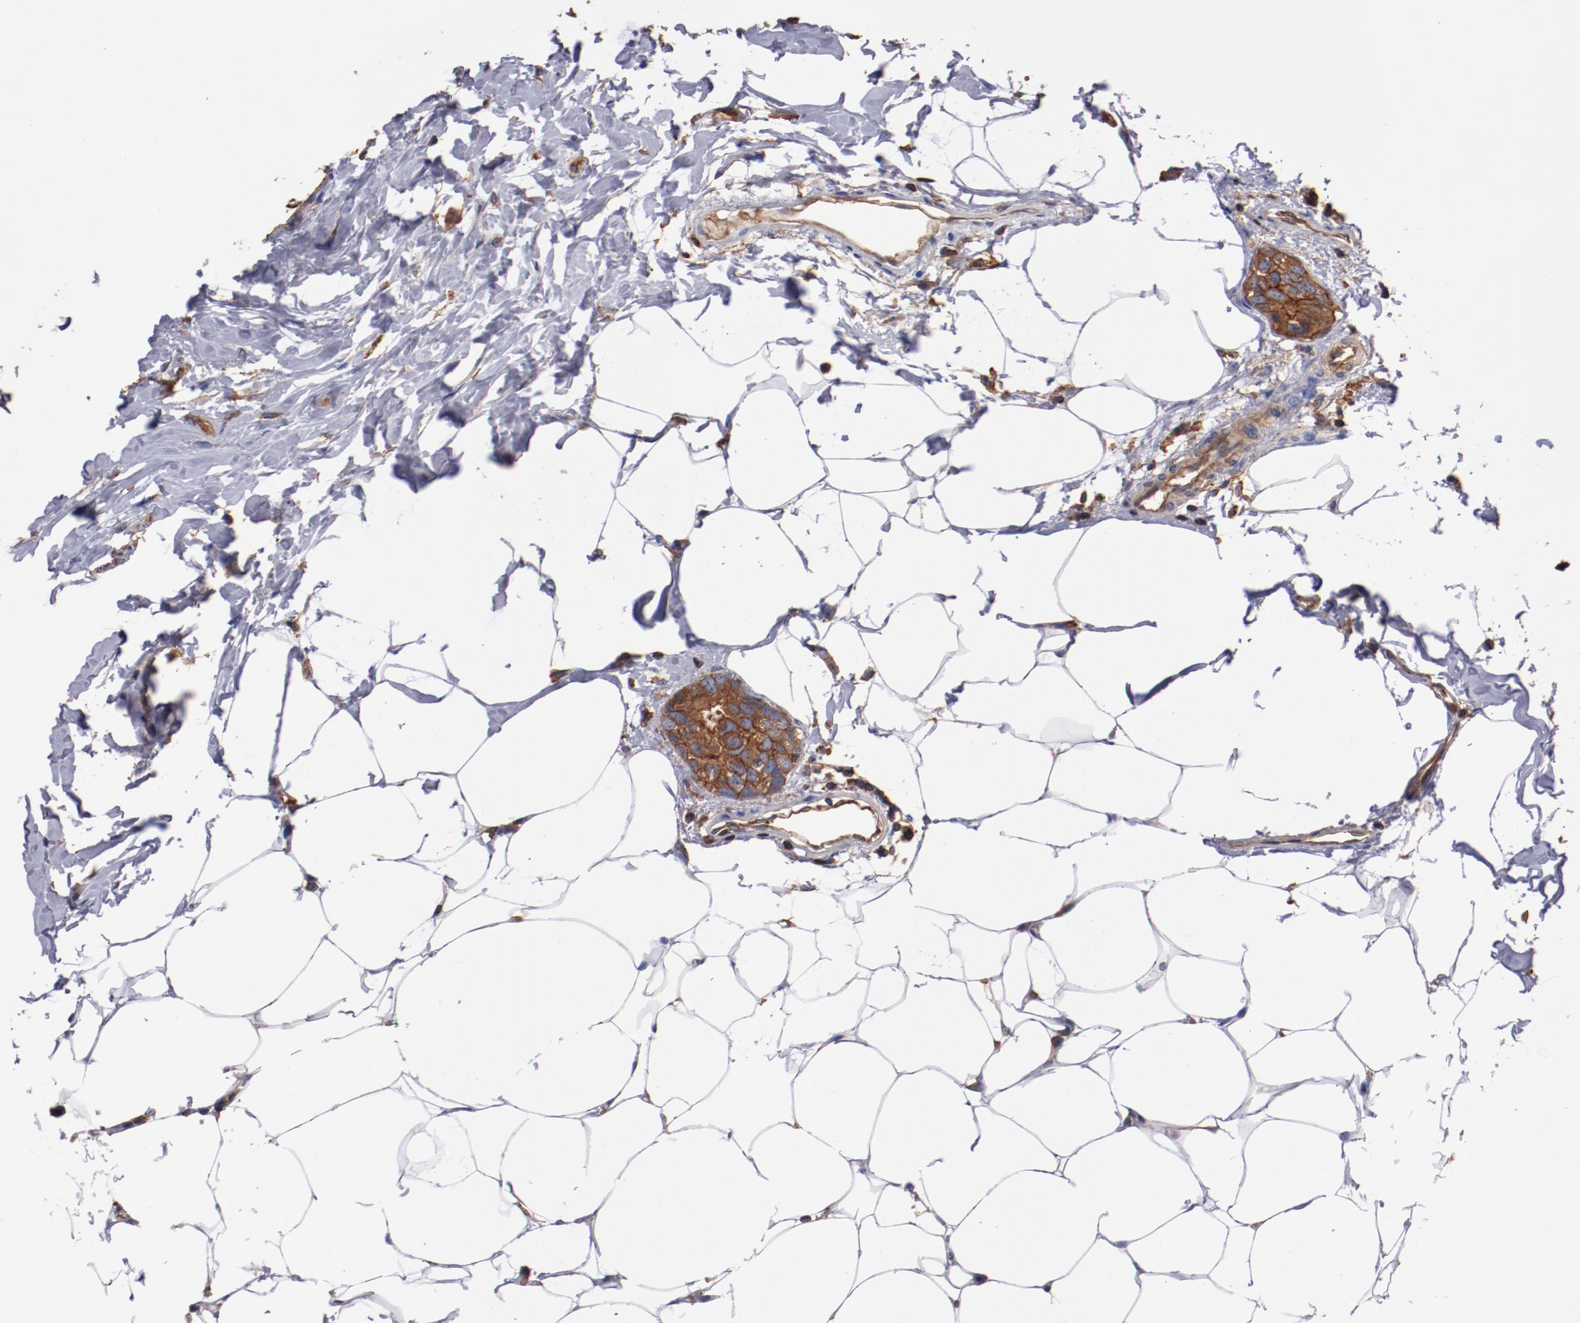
{"staining": {"intensity": "strong", "quantity": ">75%", "location": "cytoplasmic/membranous"}, "tissue": "breast cancer", "cell_type": "Tumor cells", "image_type": "cancer", "snomed": [{"axis": "morphology", "description": "Normal tissue, NOS"}, {"axis": "morphology", "description": "Duct carcinoma"}, {"axis": "topography", "description": "Breast"}], "caption": "A histopathology image of human breast intraductal carcinoma stained for a protein shows strong cytoplasmic/membranous brown staining in tumor cells.", "gene": "TMOD3", "patient": {"sex": "female", "age": 50}}